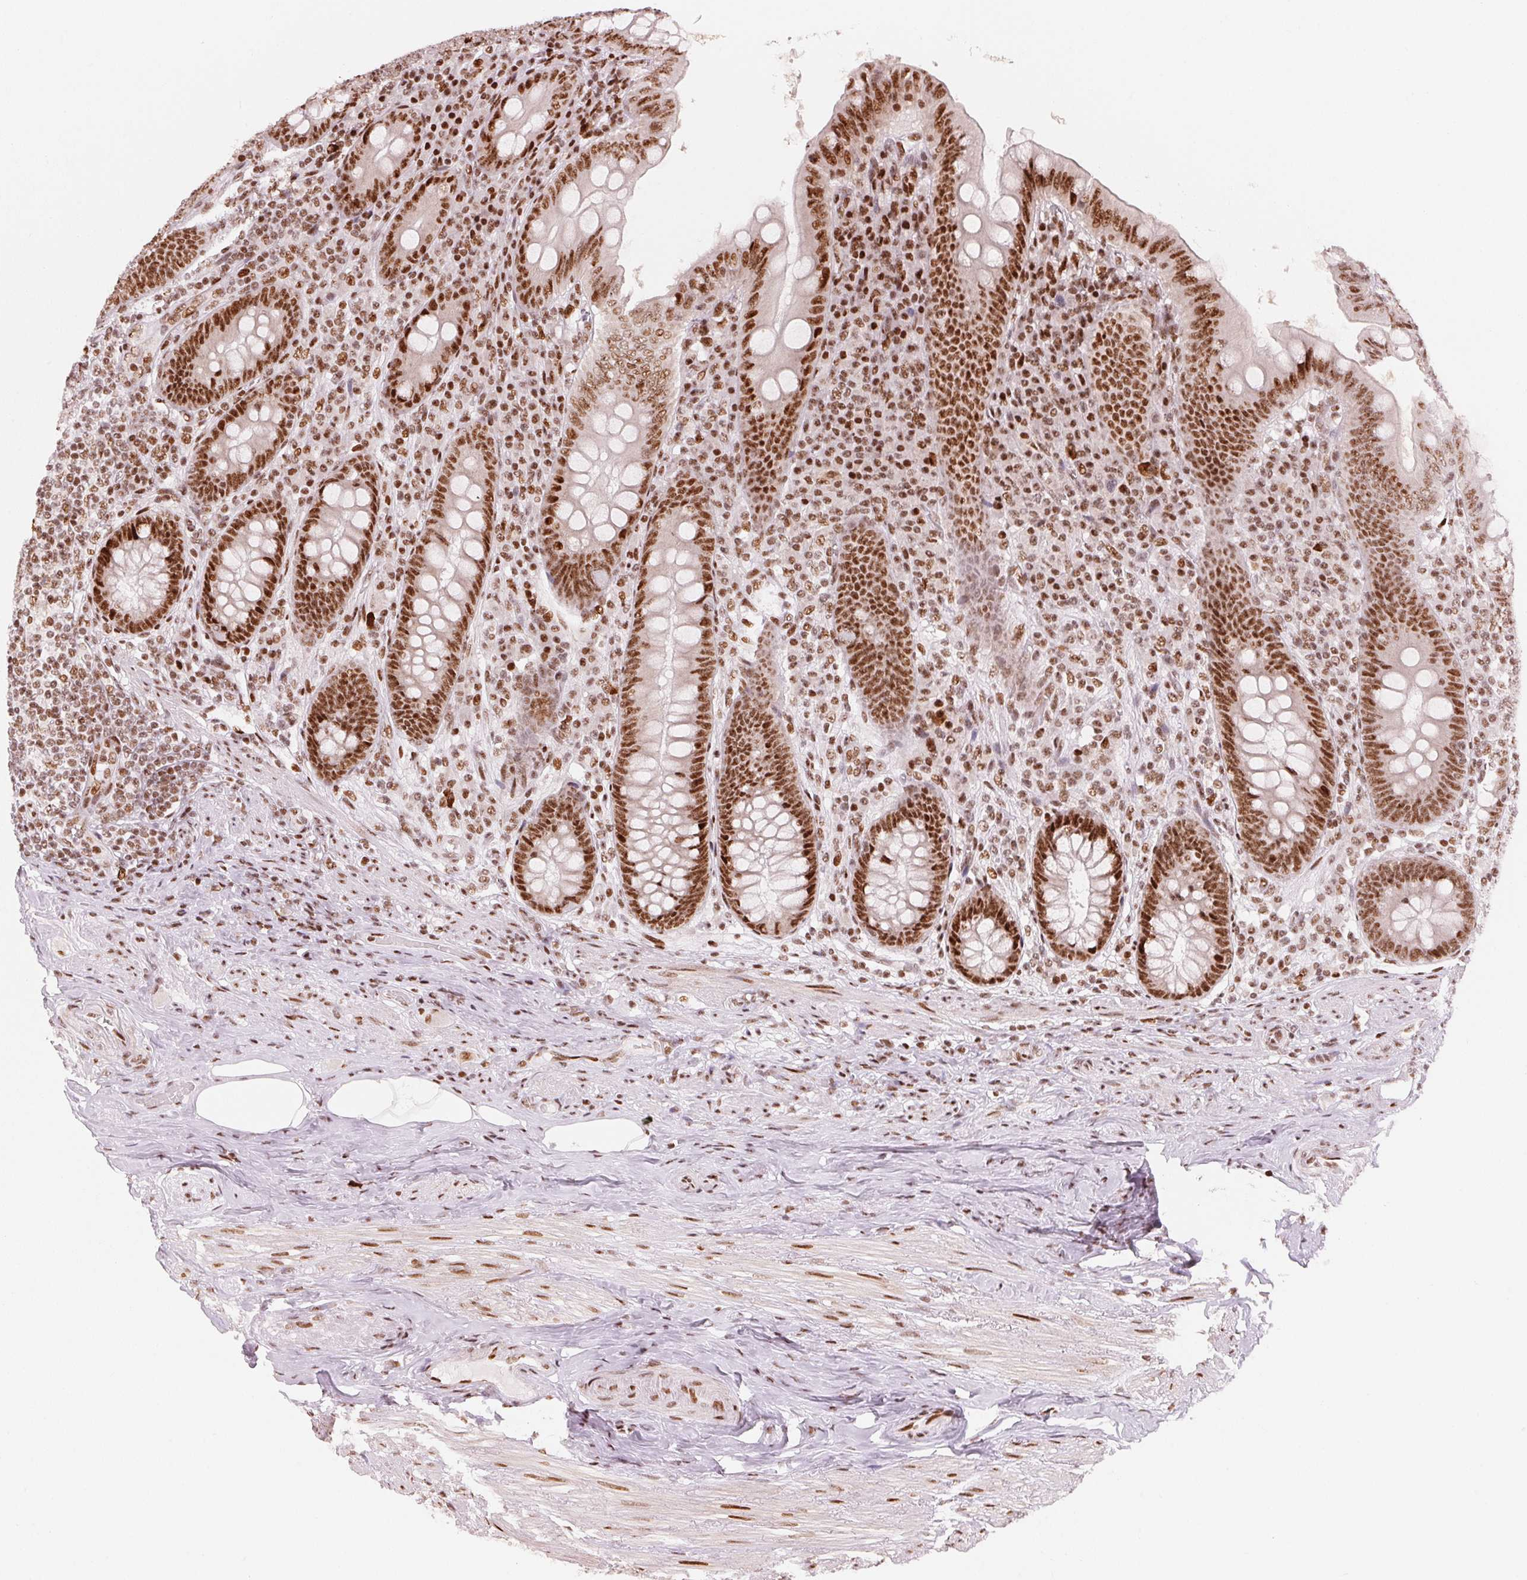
{"staining": {"intensity": "strong", "quantity": ">75%", "location": "nuclear"}, "tissue": "appendix", "cell_type": "Glandular cells", "image_type": "normal", "snomed": [{"axis": "morphology", "description": "Normal tissue, NOS"}, {"axis": "topography", "description": "Appendix"}], "caption": "Strong nuclear positivity is present in approximately >75% of glandular cells in benign appendix.", "gene": "NXF1", "patient": {"sex": "male", "age": 71}}